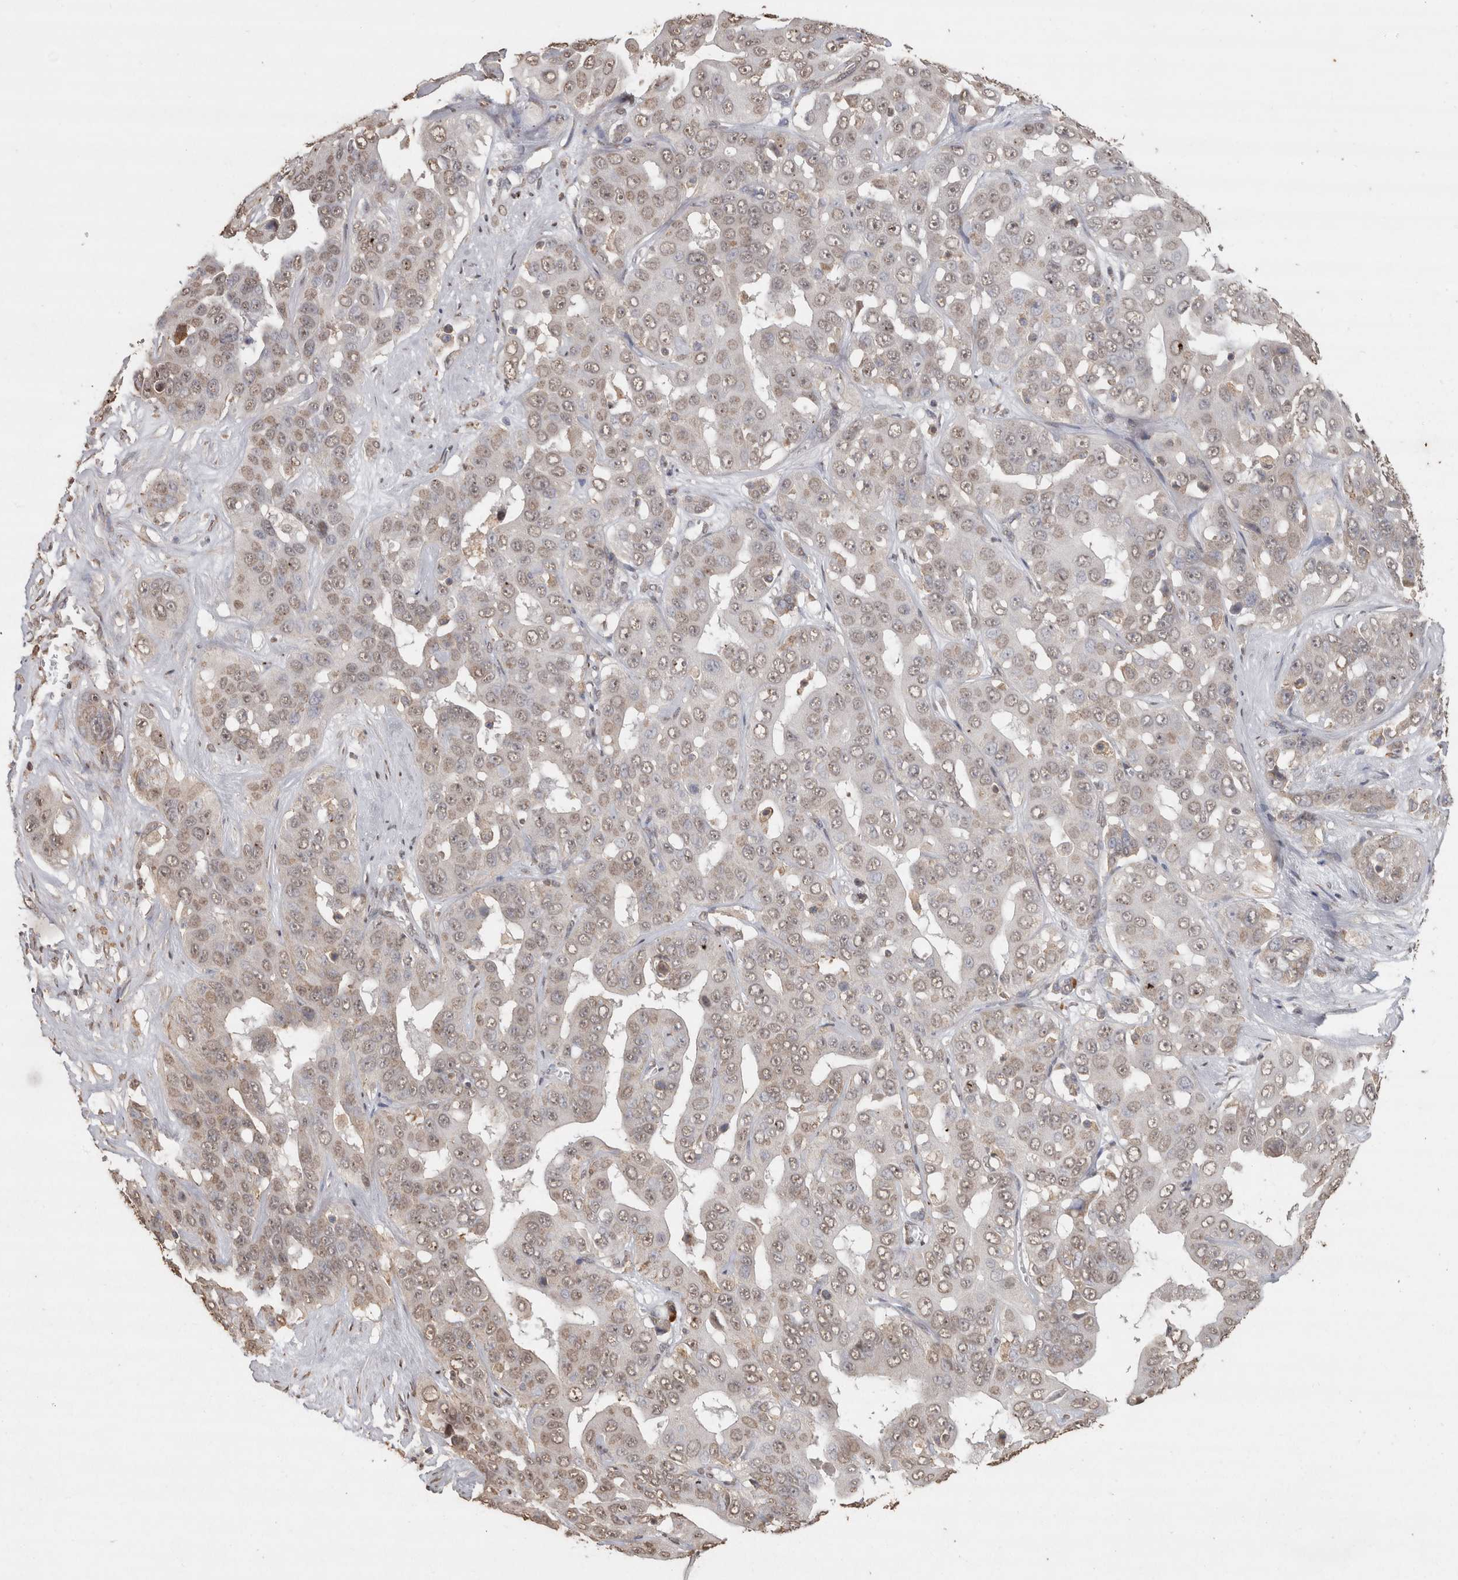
{"staining": {"intensity": "weak", "quantity": ">75%", "location": "nuclear"}, "tissue": "liver cancer", "cell_type": "Tumor cells", "image_type": "cancer", "snomed": [{"axis": "morphology", "description": "Cholangiocarcinoma"}, {"axis": "topography", "description": "Liver"}], "caption": "Liver cancer stained with DAB IHC exhibits low levels of weak nuclear positivity in about >75% of tumor cells. (Stains: DAB (3,3'-diaminobenzidine) in brown, nuclei in blue, Microscopy: brightfield microscopy at high magnification).", "gene": "CRELD2", "patient": {"sex": "female", "age": 52}}